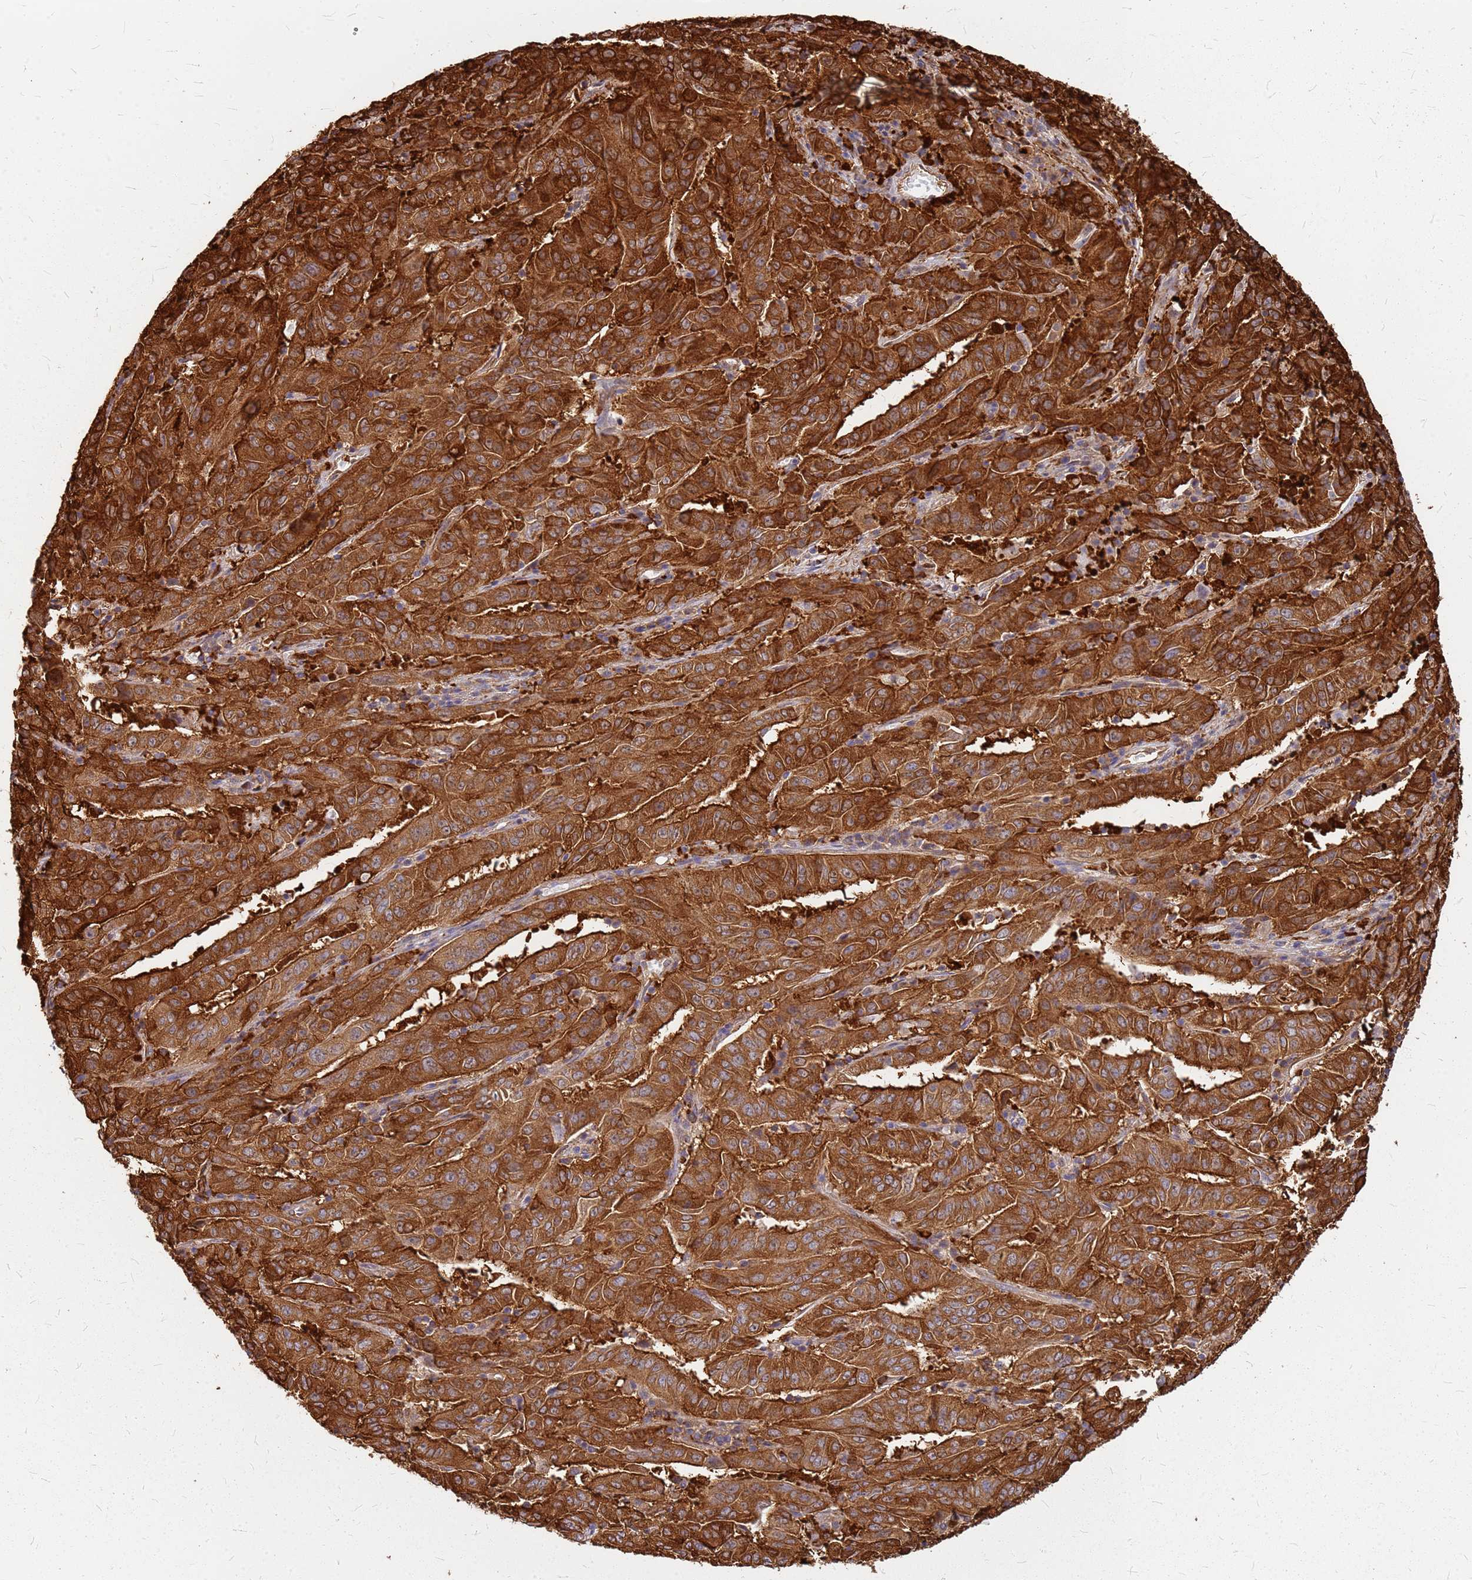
{"staining": {"intensity": "strong", "quantity": ">75%", "location": "cytoplasmic/membranous"}, "tissue": "pancreatic cancer", "cell_type": "Tumor cells", "image_type": "cancer", "snomed": [{"axis": "morphology", "description": "Adenocarcinoma, NOS"}, {"axis": "topography", "description": "Pancreas"}], "caption": "Pancreatic adenocarcinoma stained with a brown dye demonstrates strong cytoplasmic/membranous positive positivity in approximately >75% of tumor cells.", "gene": "HDX", "patient": {"sex": "male", "age": 63}}